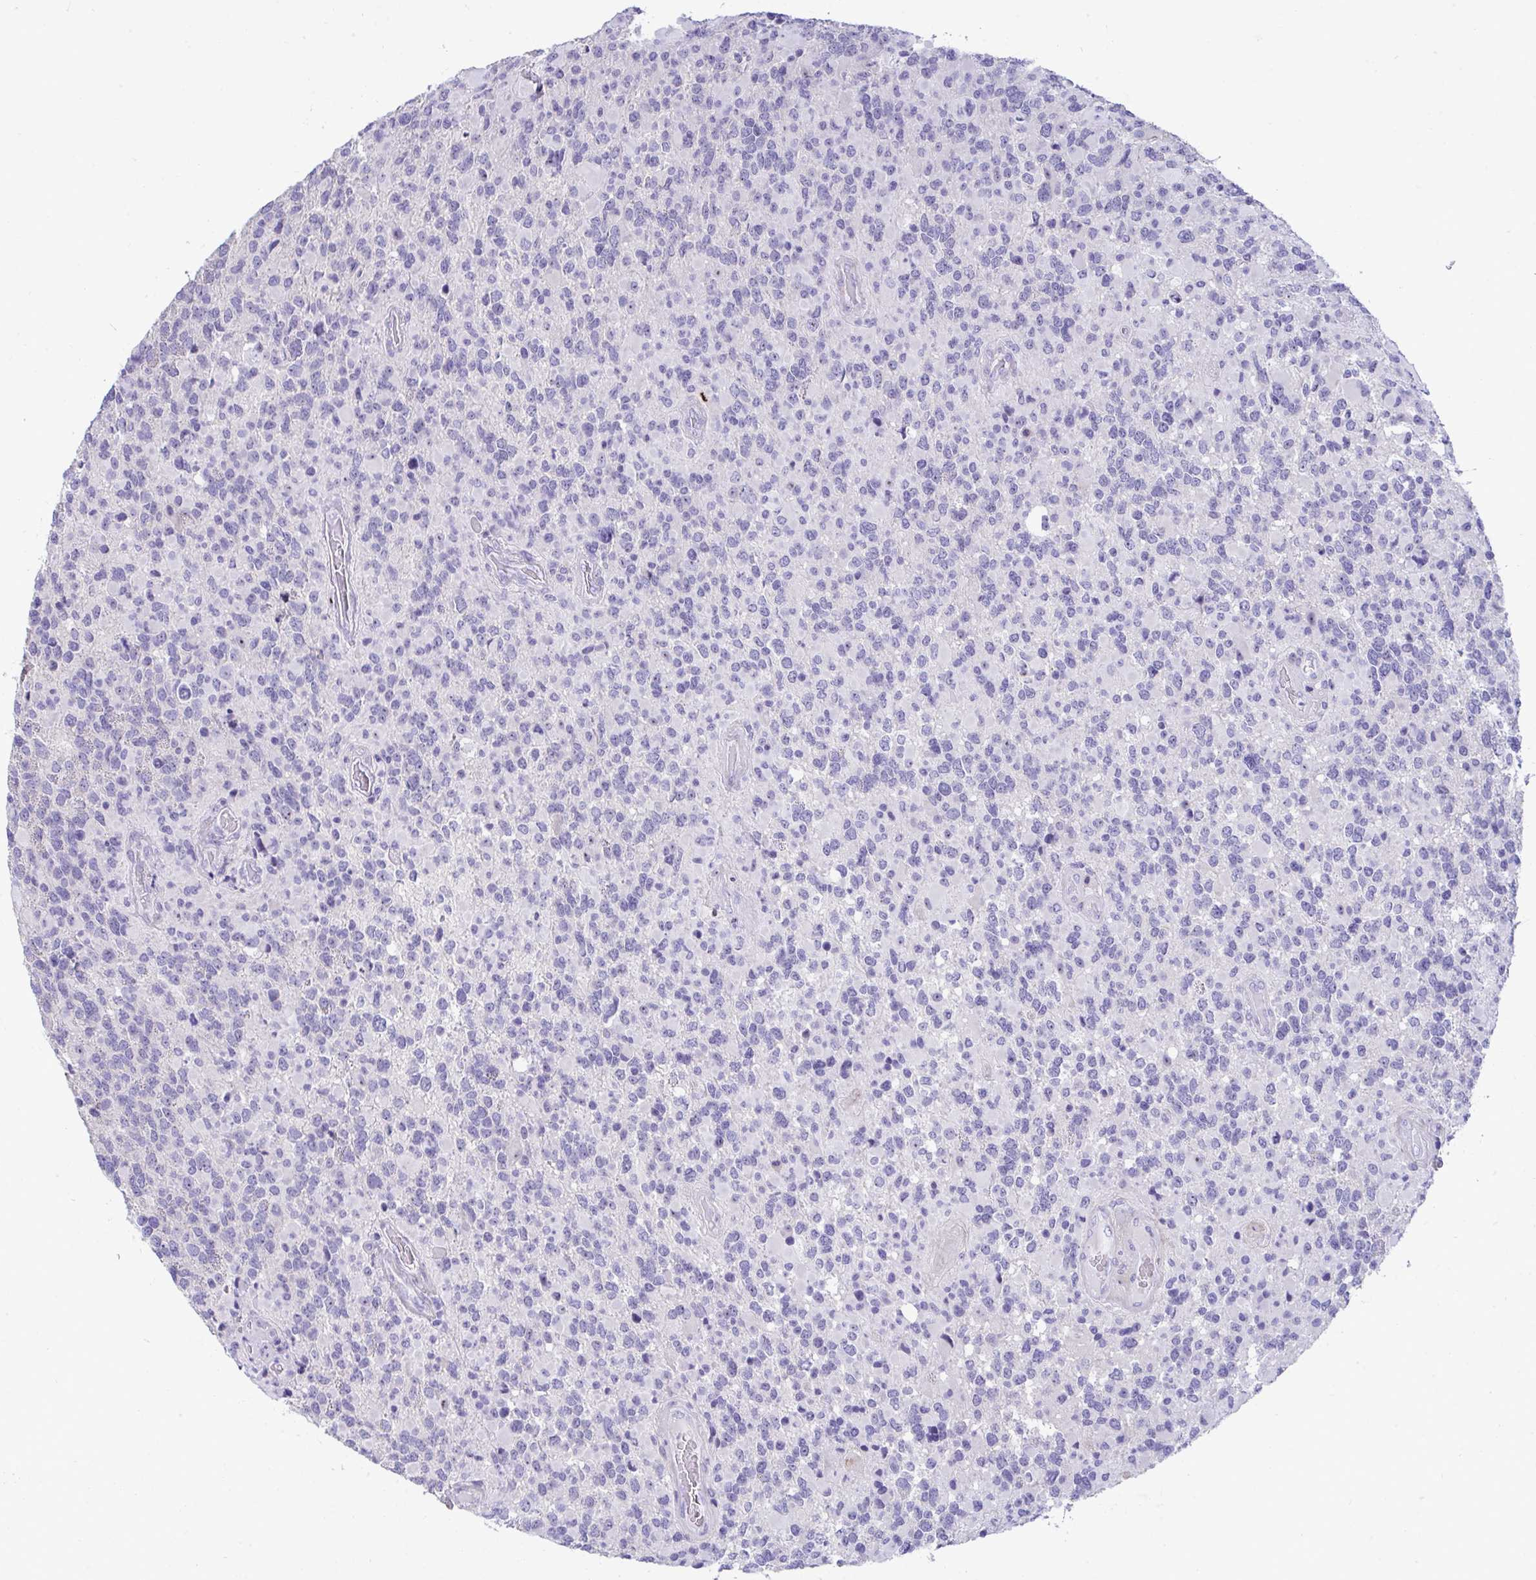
{"staining": {"intensity": "negative", "quantity": "none", "location": "none"}, "tissue": "glioma", "cell_type": "Tumor cells", "image_type": "cancer", "snomed": [{"axis": "morphology", "description": "Glioma, malignant, High grade"}, {"axis": "topography", "description": "Brain"}], "caption": "DAB immunohistochemical staining of human glioma exhibits no significant staining in tumor cells.", "gene": "LHFPL6", "patient": {"sex": "female", "age": 40}}